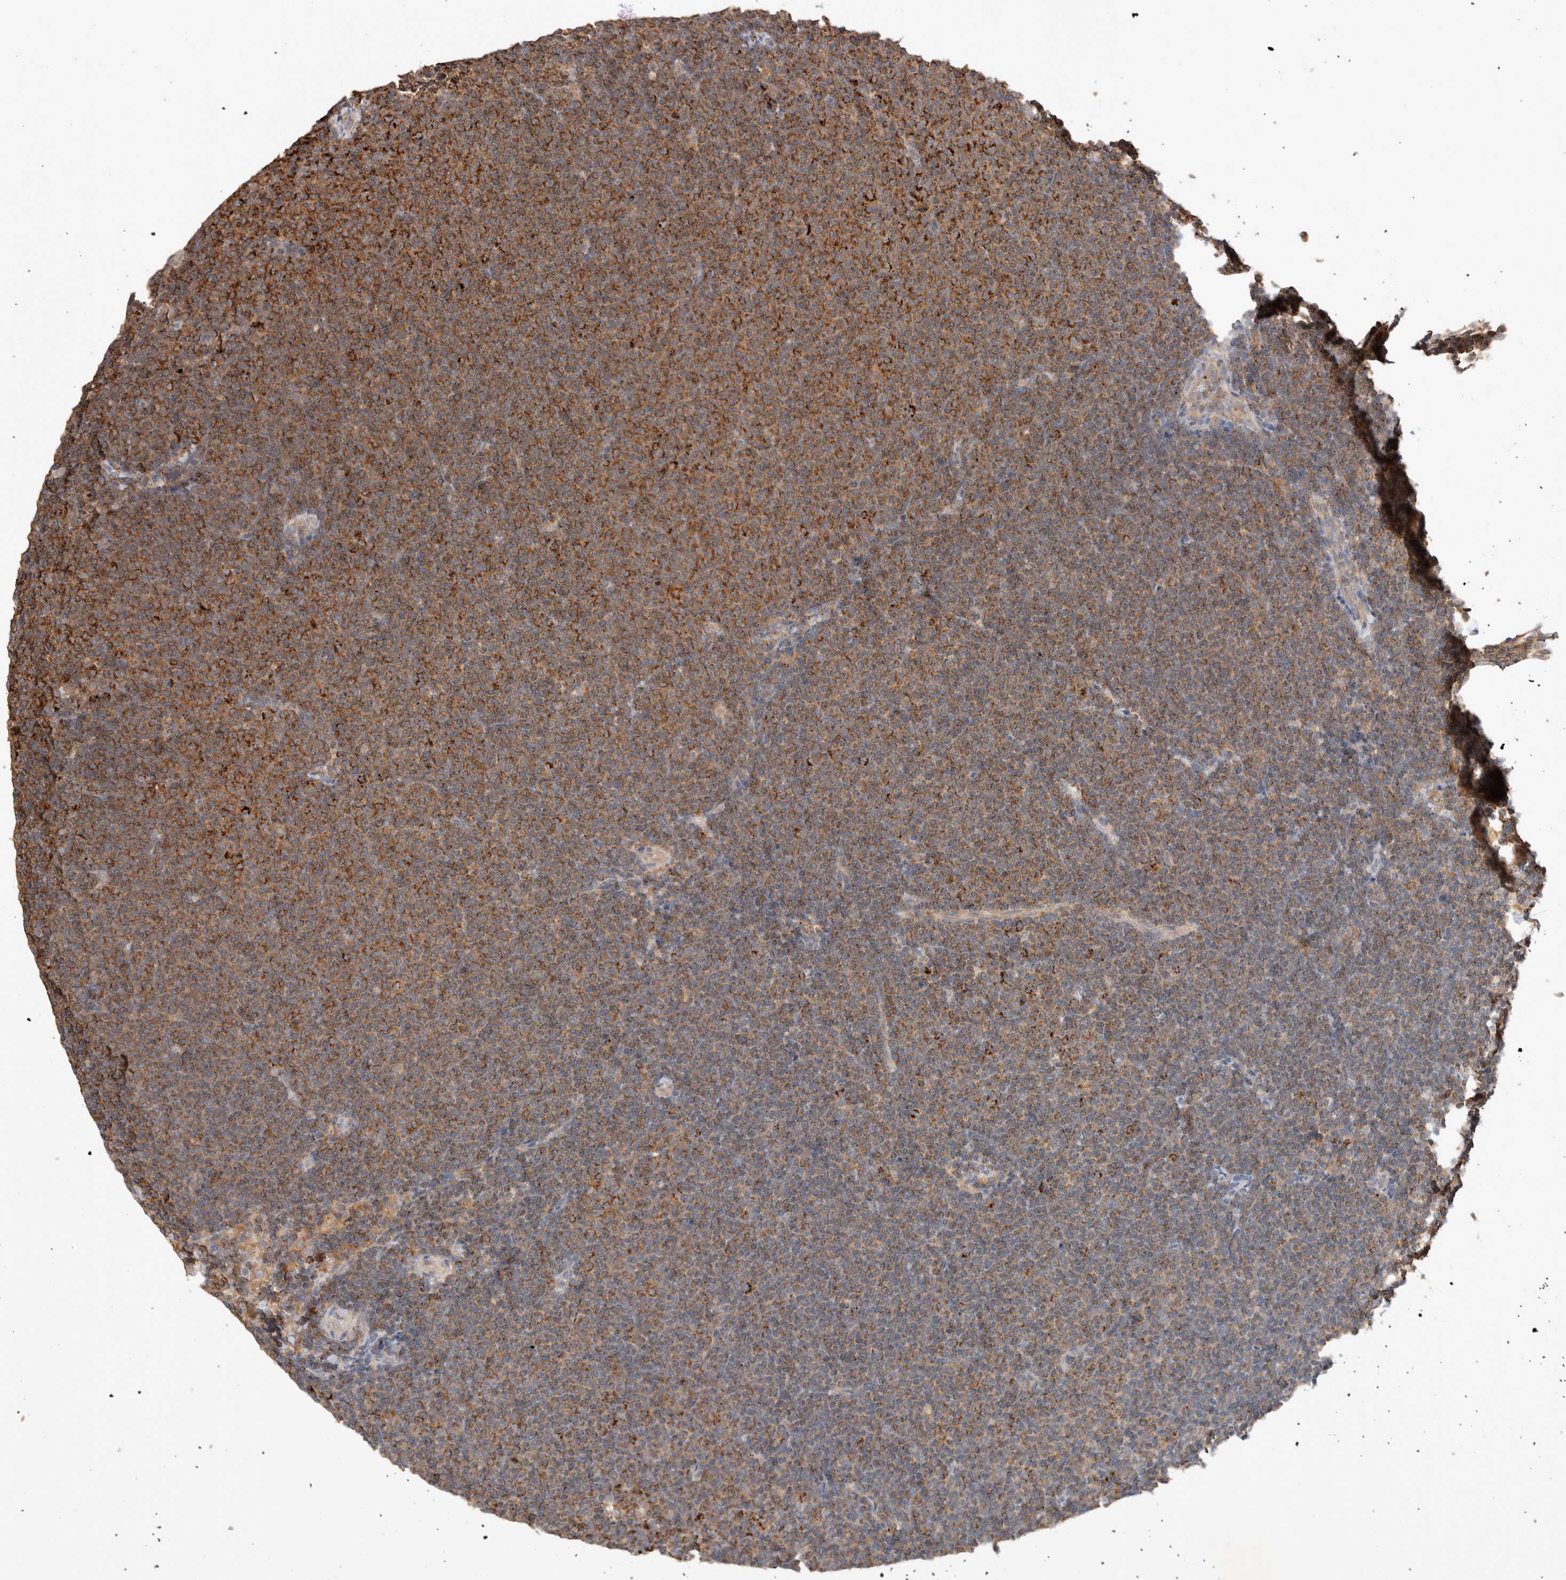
{"staining": {"intensity": "moderate", "quantity": ">75%", "location": "cytoplasmic/membranous"}, "tissue": "lymphoma", "cell_type": "Tumor cells", "image_type": "cancer", "snomed": [{"axis": "morphology", "description": "Malignant lymphoma, non-Hodgkin's type, Low grade"}, {"axis": "topography", "description": "Lymph node"}], "caption": "The image reveals immunohistochemical staining of malignant lymphoma, non-Hodgkin's type (low-grade). There is moderate cytoplasmic/membranous positivity is present in about >75% of tumor cells. The staining is performed using DAB brown chromogen to label protein expression. The nuclei are counter-stained blue using hematoxylin.", "gene": "DEPTOR", "patient": {"sex": "female", "age": 53}}